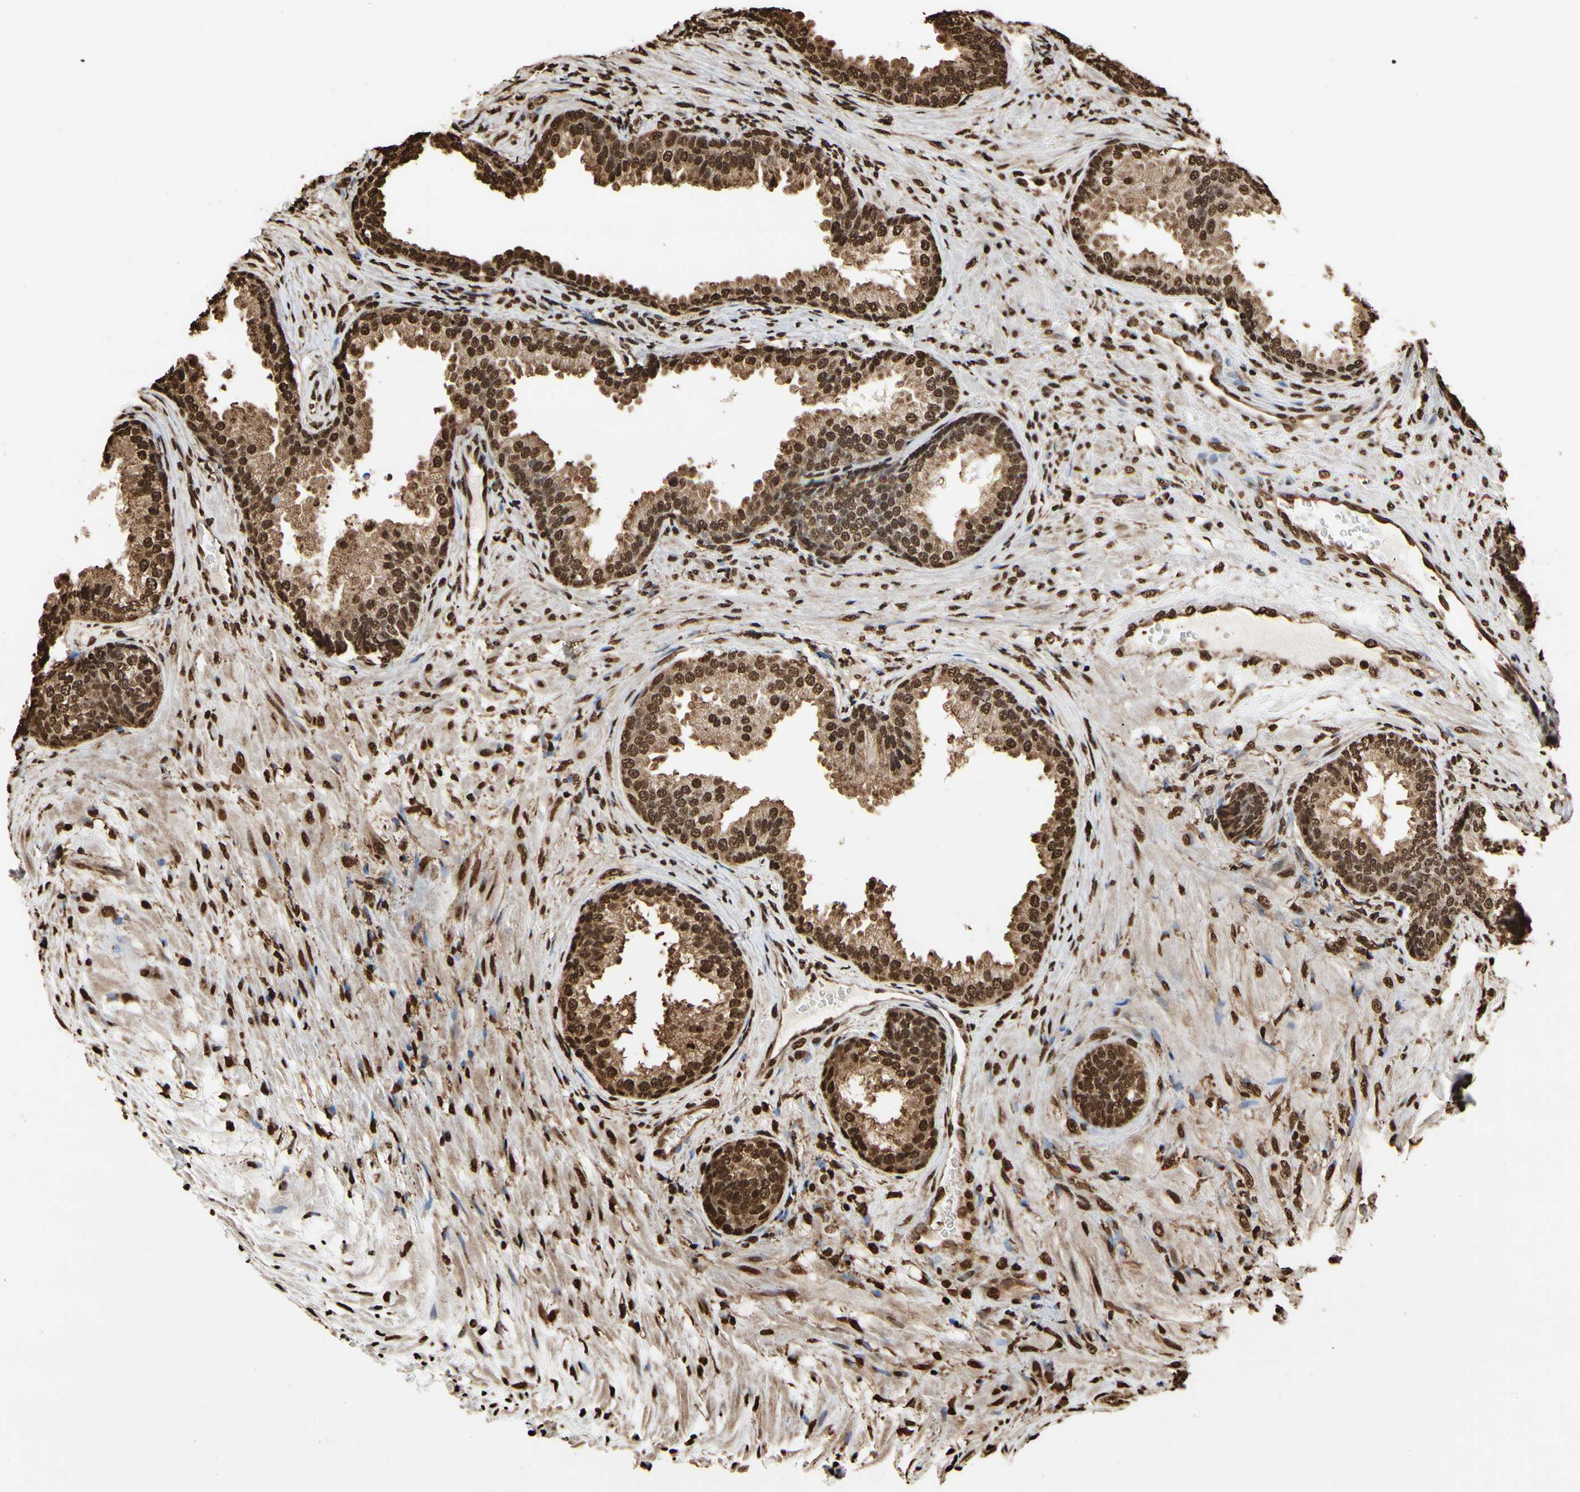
{"staining": {"intensity": "strong", "quantity": ">75%", "location": "cytoplasmic/membranous,nuclear"}, "tissue": "prostate", "cell_type": "Glandular cells", "image_type": "normal", "snomed": [{"axis": "morphology", "description": "Normal tissue, NOS"}, {"axis": "topography", "description": "Prostate"}], "caption": "Brown immunohistochemical staining in normal prostate displays strong cytoplasmic/membranous,nuclear staining in about >75% of glandular cells.", "gene": "HNRNPK", "patient": {"sex": "male", "age": 76}}